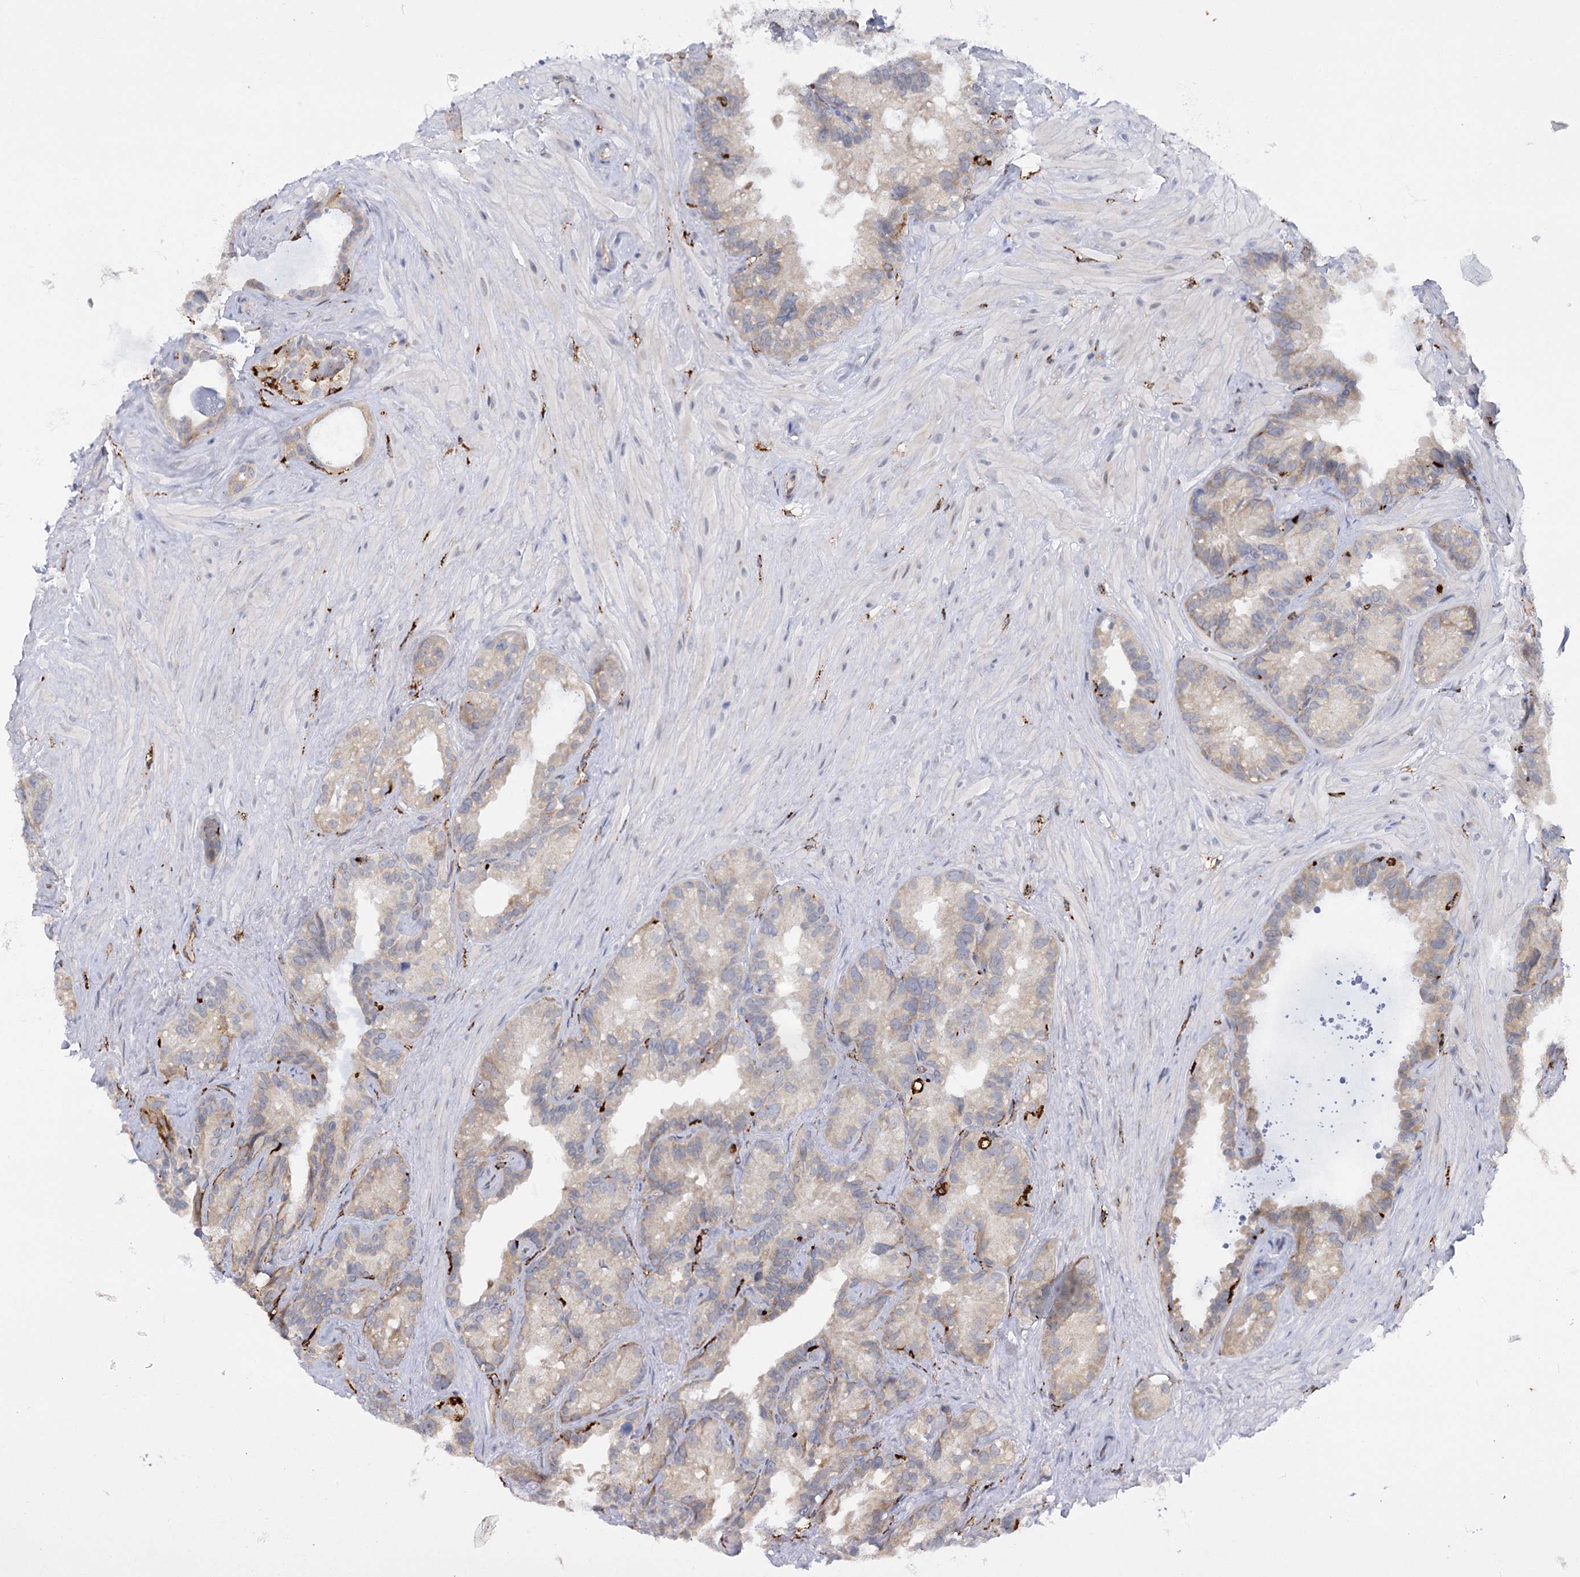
{"staining": {"intensity": "negative", "quantity": "none", "location": "none"}, "tissue": "seminal vesicle", "cell_type": "Glandular cells", "image_type": "normal", "snomed": [{"axis": "morphology", "description": "Normal tissue, NOS"}, {"axis": "topography", "description": "Prostate"}, {"axis": "topography", "description": "Seminal veicle"}], "caption": "IHC histopathology image of normal human seminal vesicle stained for a protein (brown), which demonstrates no expression in glandular cells.", "gene": "PIWIL4", "patient": {"sex": "male", "age": 68}}